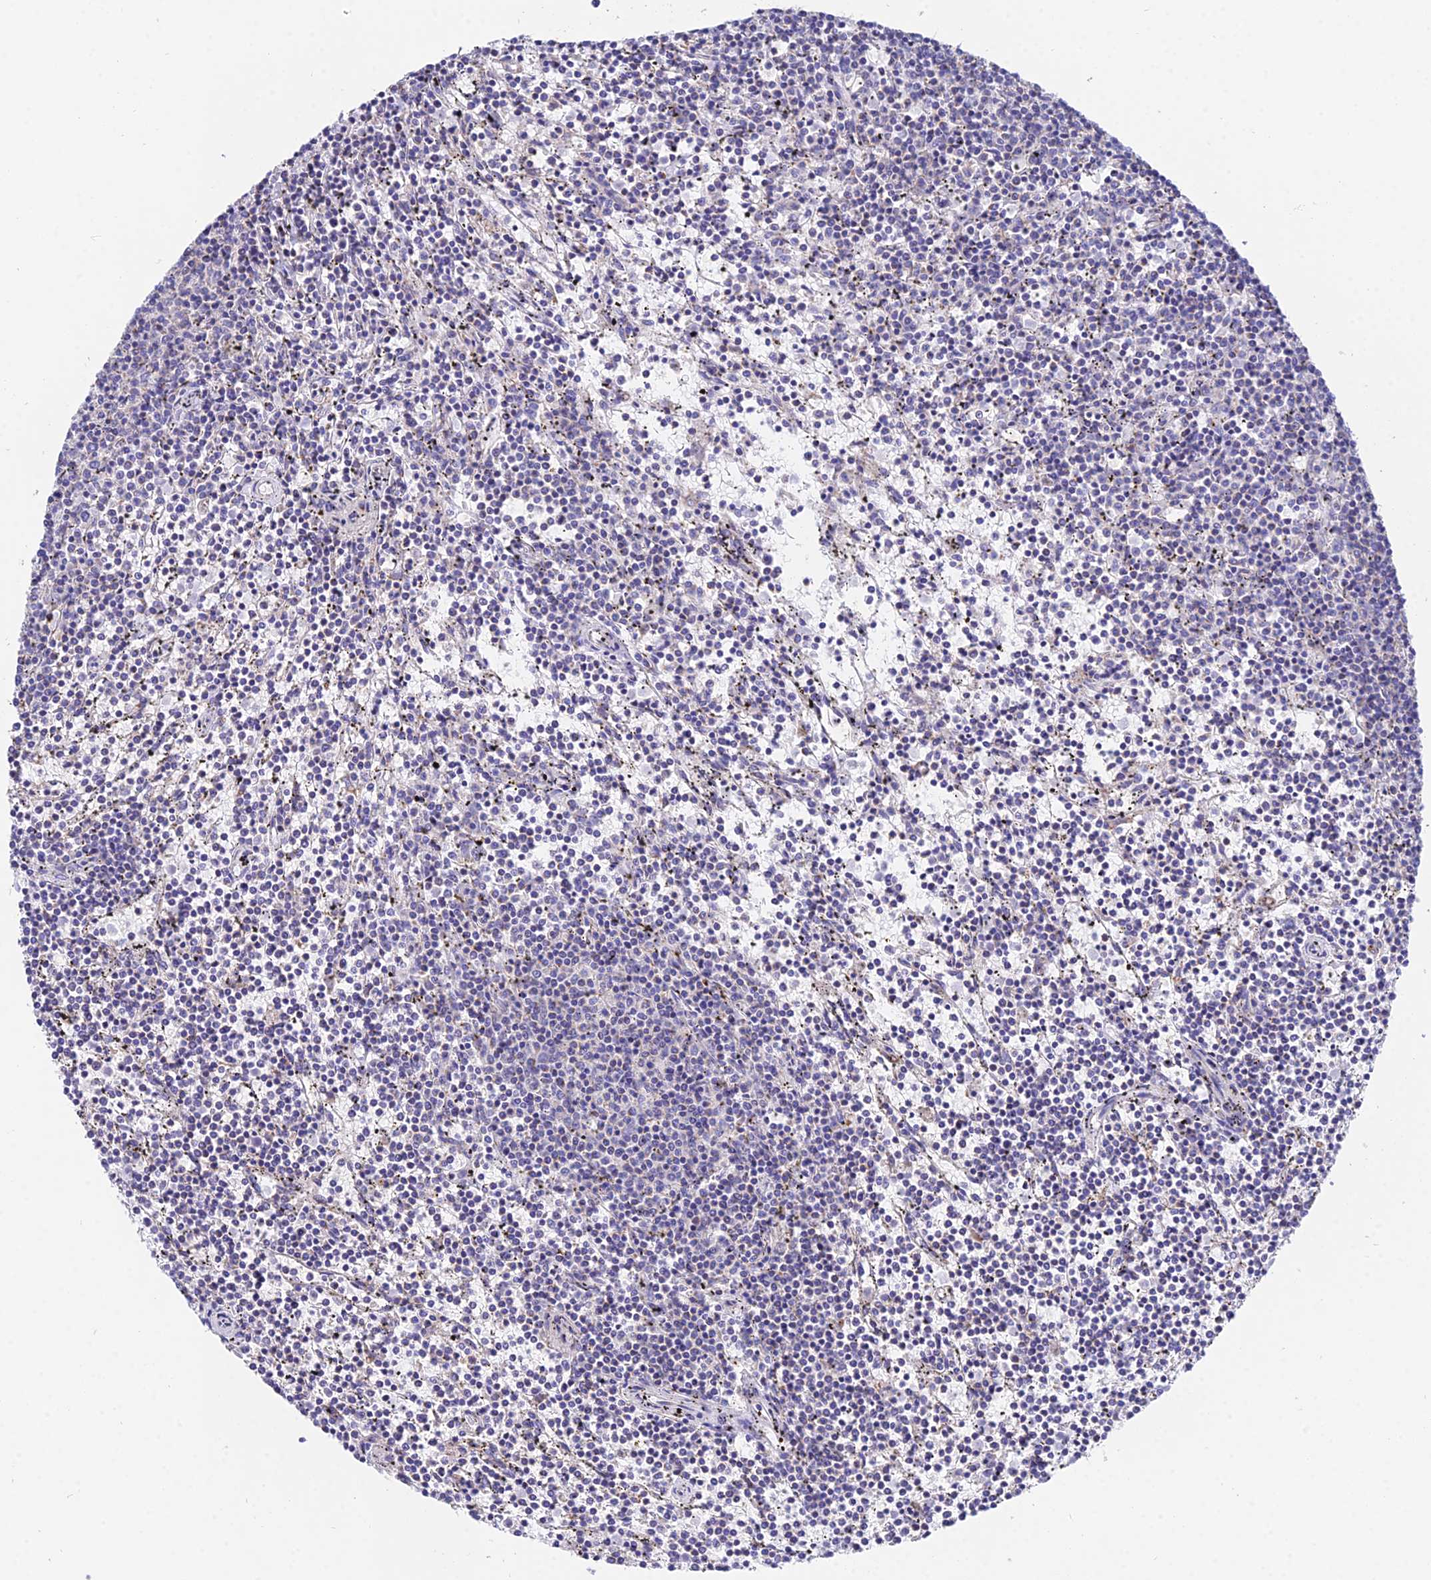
{"staining": {"intensity": "negative", "quantity": "none", "location": "none"}, "tissue": "lymphoma", "cell_type": "Tumor cells", "image_type": "cancer", "snomed": [{"axis": "morphology", "description": "Malignant lymphoma, non-Hodgkin's type, Low grade"}, {"axis": "topography", "description": "Spleen"}], "caption": "This is a histopathology image of immunohistochemistry staining of malignant lymphoma, non-Hodgkin's type (low-grade), which shows no expression in tumor cells. Nuclei are stained in blue.", "gene": "PPP2R2C", "patient": {"sex": "female", "age": 50}}